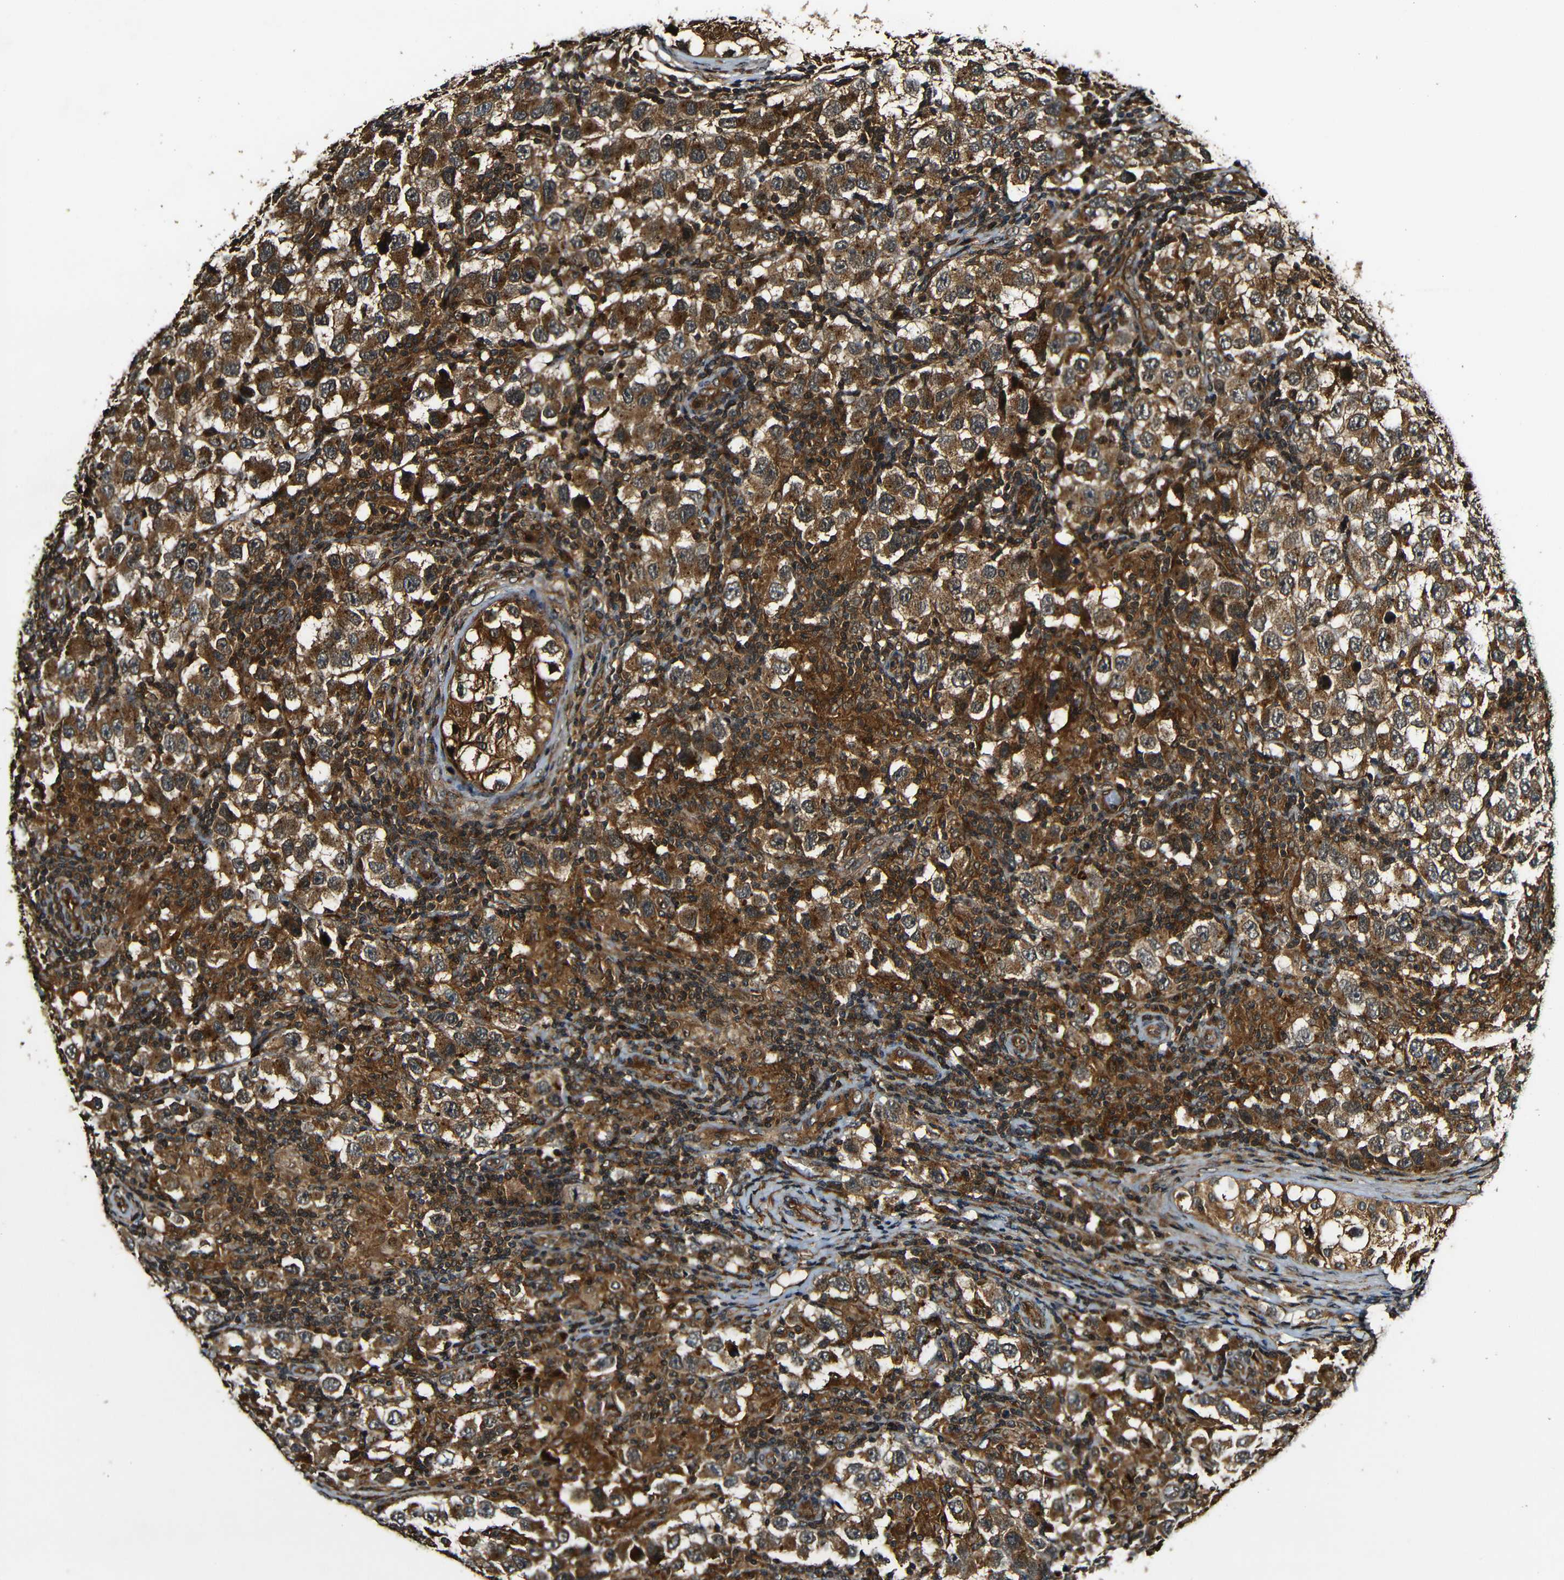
{"staining": {"intensity": "moderate", "quantity": ">75%", "location": "cytoplasmic/membranous"}, "tissue": "testis cancer", "cell_type": "Tumor cells", "image_type": "cancer", "snomed": [{"axis": "morphology", "description": "Carcinoma, Embryonal, NOS"}, {"axis": "topography", "description": "Testis"}], "caption": "Tumor cells exhibit medium levels of moderate cytoplasmic/membranous expression in approximately >75% of cells in testis cancer (embryonal carcinoma). Ihc stains the protein of interest in brown and the nuclei are stained blue.", "gene": "CASP8", "patient": {"sex": "male", "age": 21}}